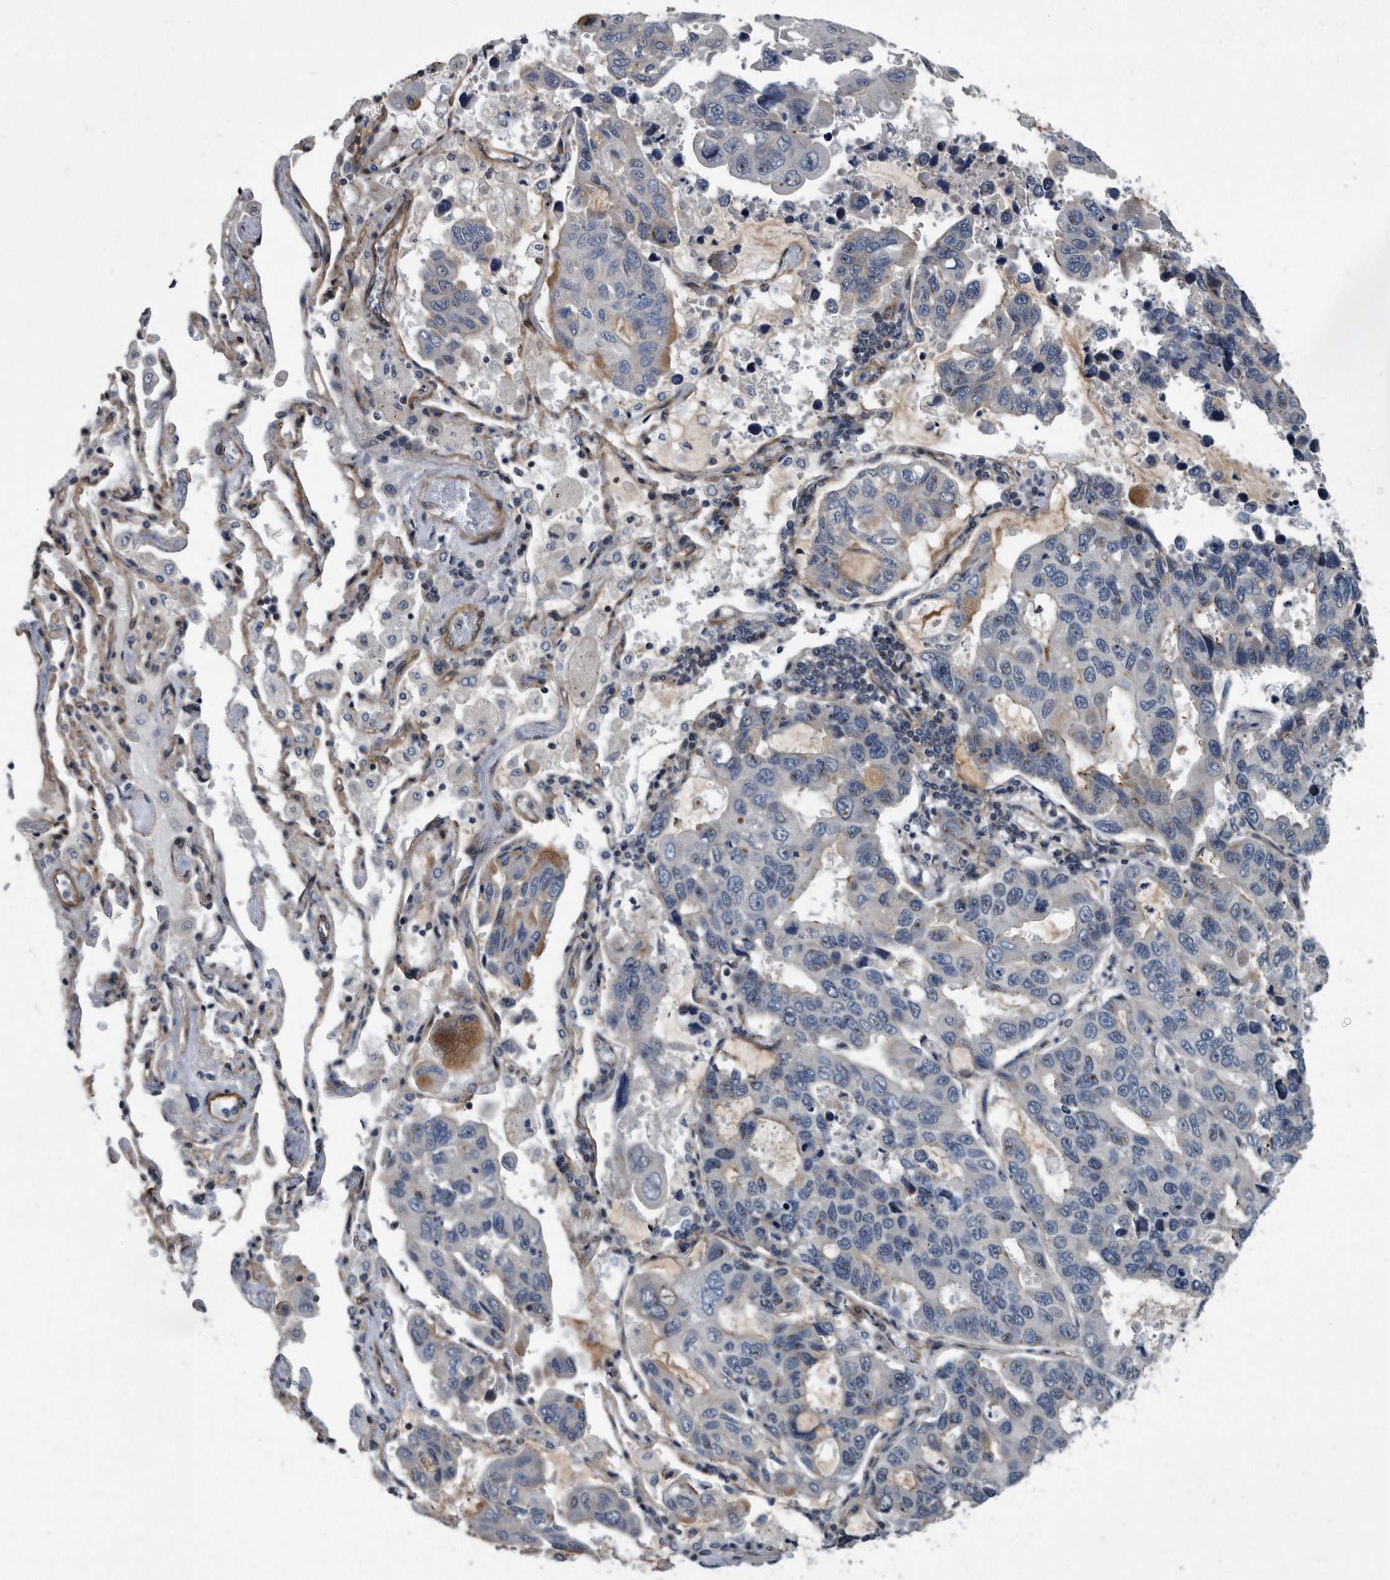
{"staining": {"intensity": "negative", "quantity": "none", "location": "none"}, "tissue": "lung cancer", "cell_type": "Tumor cells", "image_type": "cancer", "snomed": [{"axis": "morphology", "description": "Adenocarcinoma, NOS"}, {"axis": "topography", "description": "Lung"}], "caption": "DAB immunohistochemical staining of human lung cancer displays no significant staining in tumor cells.", "gene": "ARMCX1", "patient": {"sex": "male", "age": 64}}